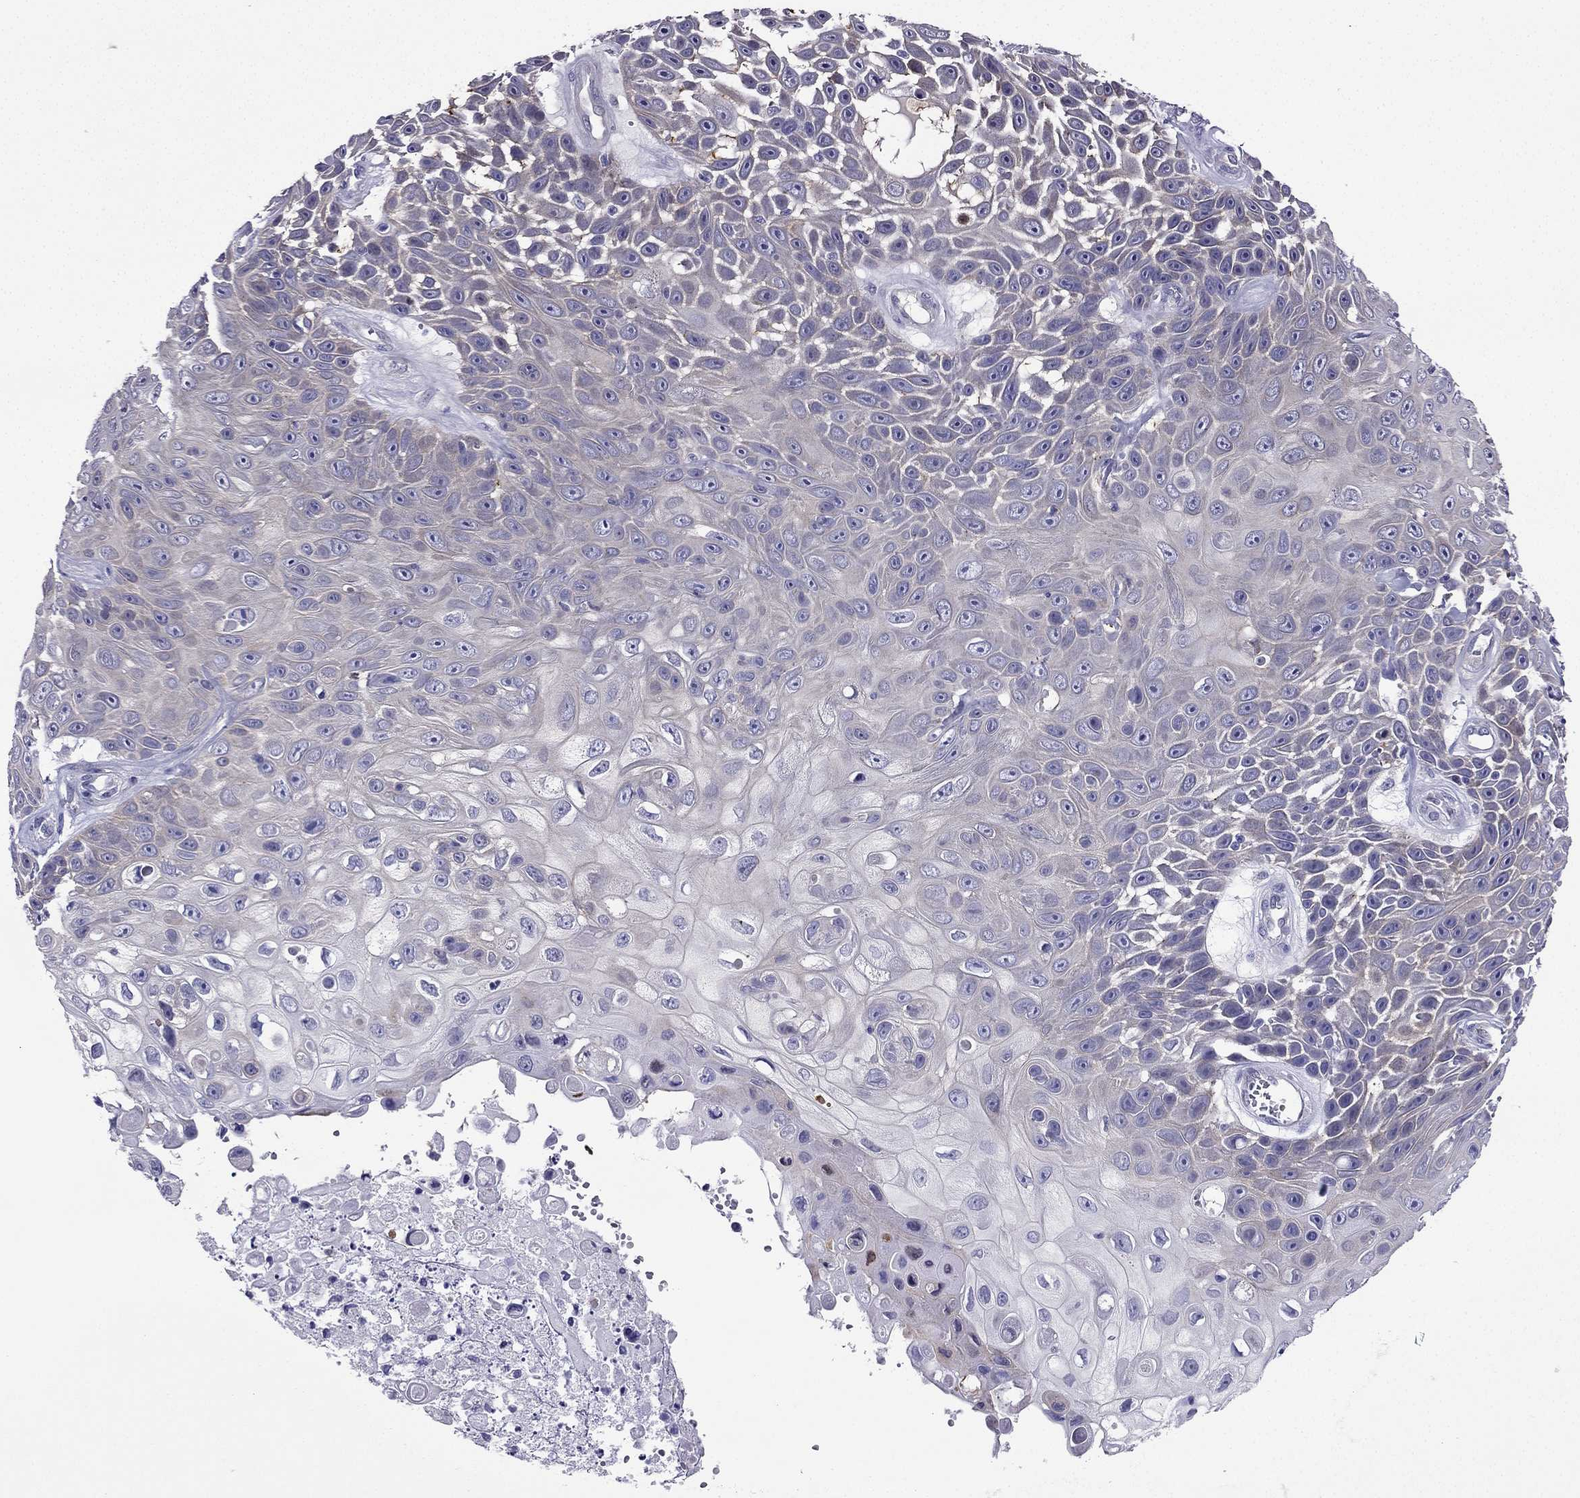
{"staining": {"intensity": "negative", "quantity": "none", "location": "none"}, "tissue": "skin cancer", "cell_type": "Tumor cells", "image_type": "cancer", "snomed": [{"axis": "morphology", "description": "Squamous cell carcinoma, NOS"}, {"axis": "topography", "description": "Skin"}], "caption": "Immunohistochemistry image of human skin cancer (squamous cell carcinoma) stained for a protein (brown), which reveals no staining in tumor cells. (Immunohistochemistry (ihc), brightfield microscopy, high magnification).", "gene": "KCNJ10", "patient": {"sex": "male", "age": 82}}